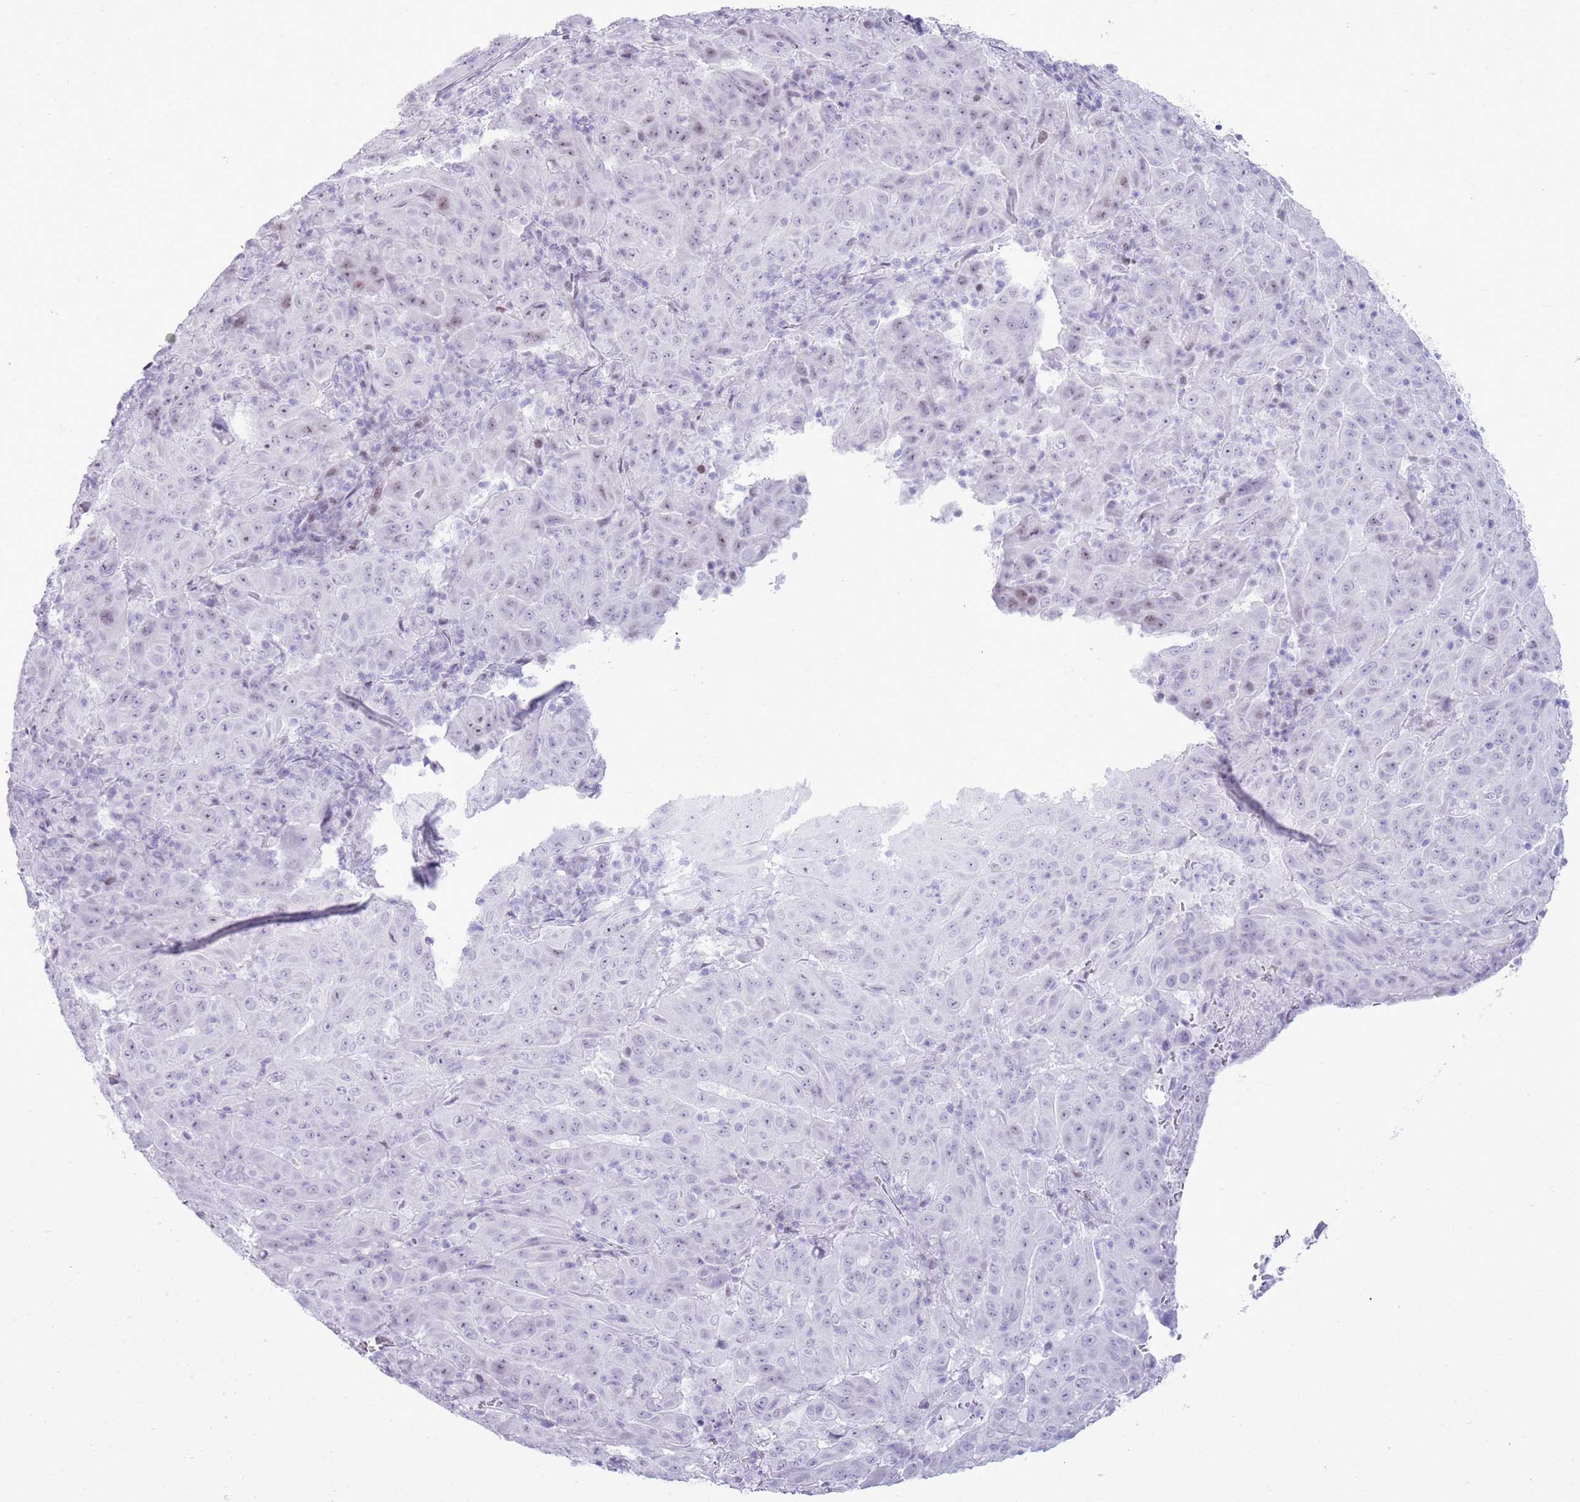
{"staining": {"intensity": "negative", "quantity": "none", "location": "none"}, "tissue": "pancreatic cancer", "cell_type": "Tumor cells", "image_type": "cancer", "snomed": [{"axis": "morphology", "description": "Adenocarcinoma, NOS"}, {"axis": "topography", "description": "Pancreas"}], "caption": "Immunohistochemistry micrograph of pancreatic cancer (adenocarcinoma) stained for a protein (brown), which exhibits no positivity in tumor cells. (Stains: DAB immunohistochemistry (IHC) with hematoxylin counter stain, Microscopy: brightfield microscopy at high magnification).", "gene": "ASIP", "patient": {"sex": "male", "age": 63}}